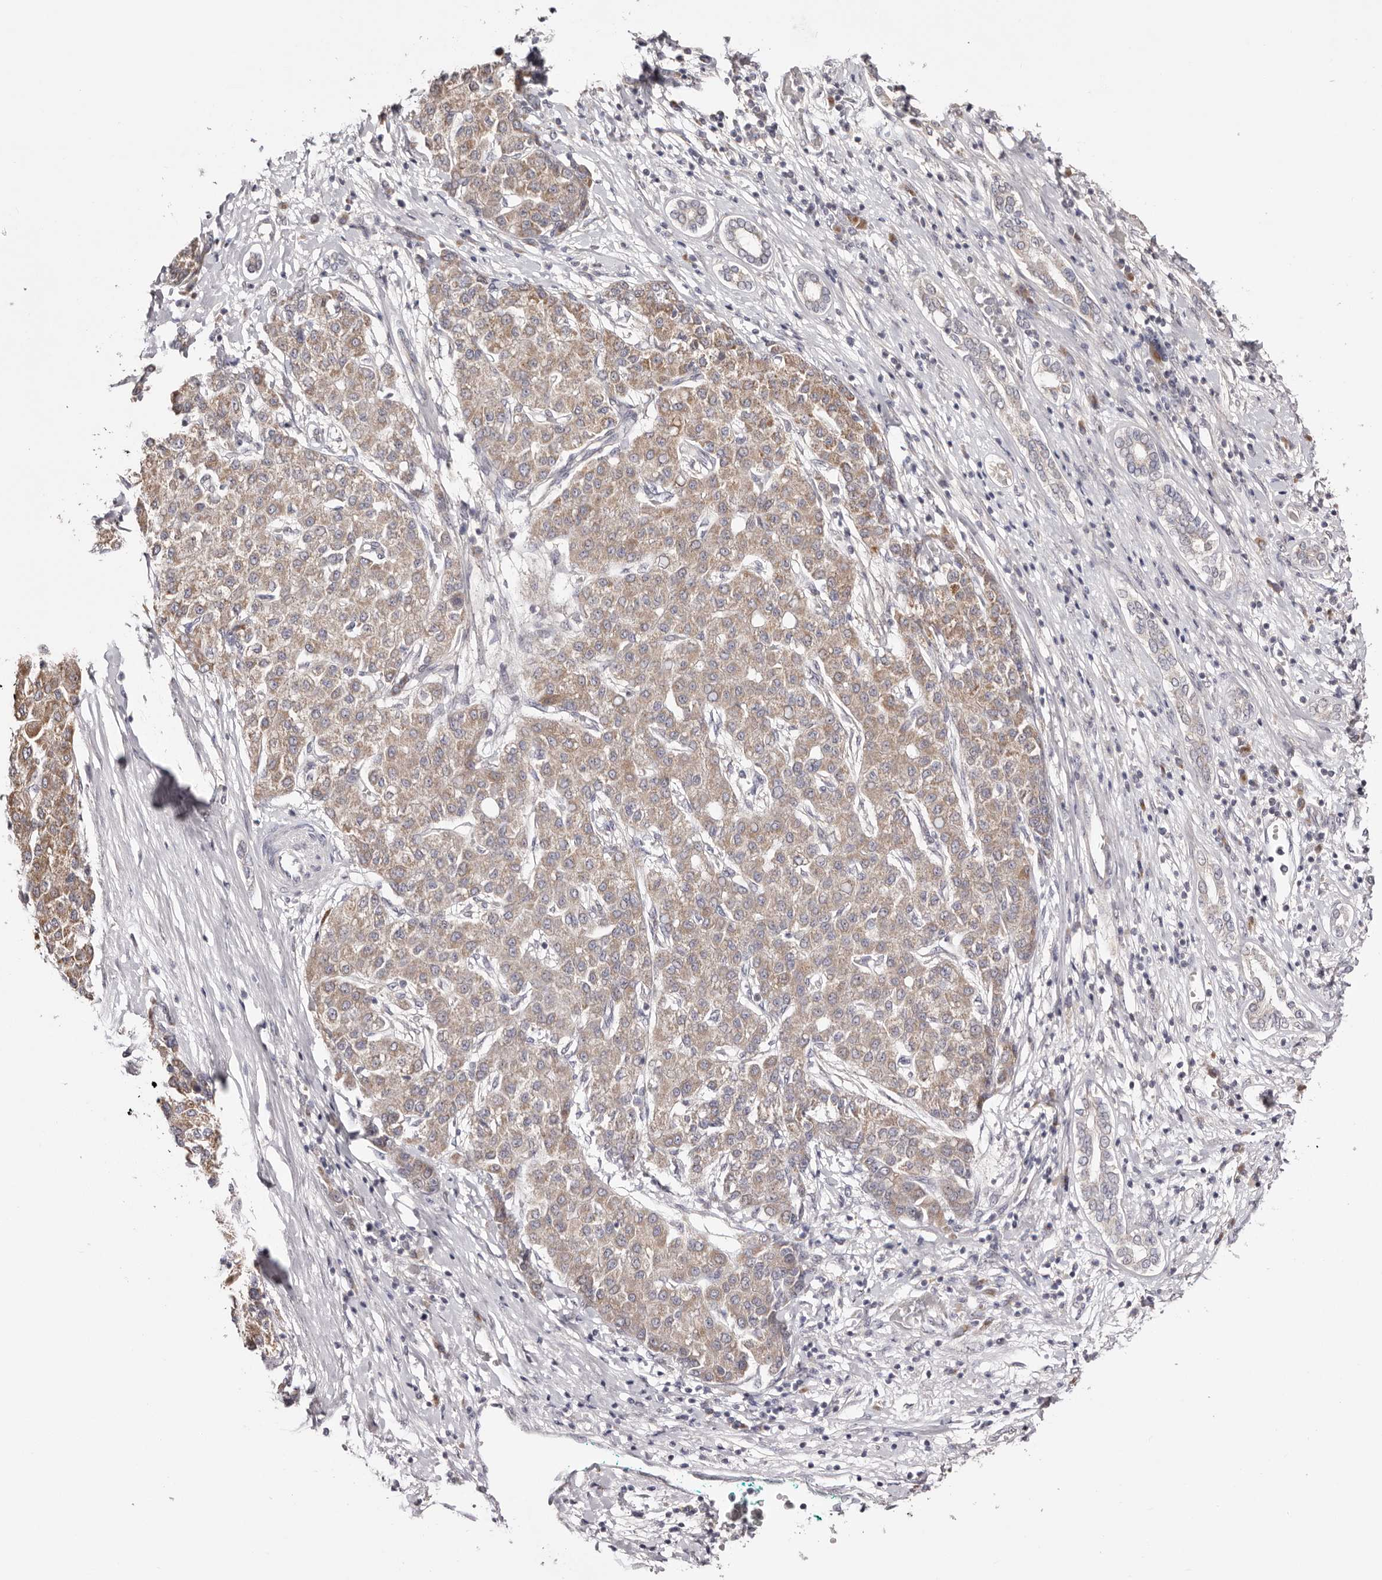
{"staining": {"intensity": "weak", "quantity": ">75%", "location": "cytoplasmic/membranous"}, "tissue": "liver cancer", "cell_type": "Tumor cells", "image_type": "cancer", "snomed": [{"axis": "morphology", "description": "Carcinoma, Hepatocellular, NOS"}, {"axis": "topography", "description": "Liver"}], "caption": "Immunohistochemical staining of human liver cancer (hepatocellular carcinoma) demonstrates weak cytoplasmic/membranous protein staining in approximately >75% of tumor cells. (IHC, brightfield microscopy, high magnification).", "gene": "EGR3", "patient": {"sex": "male", "age": 65}}